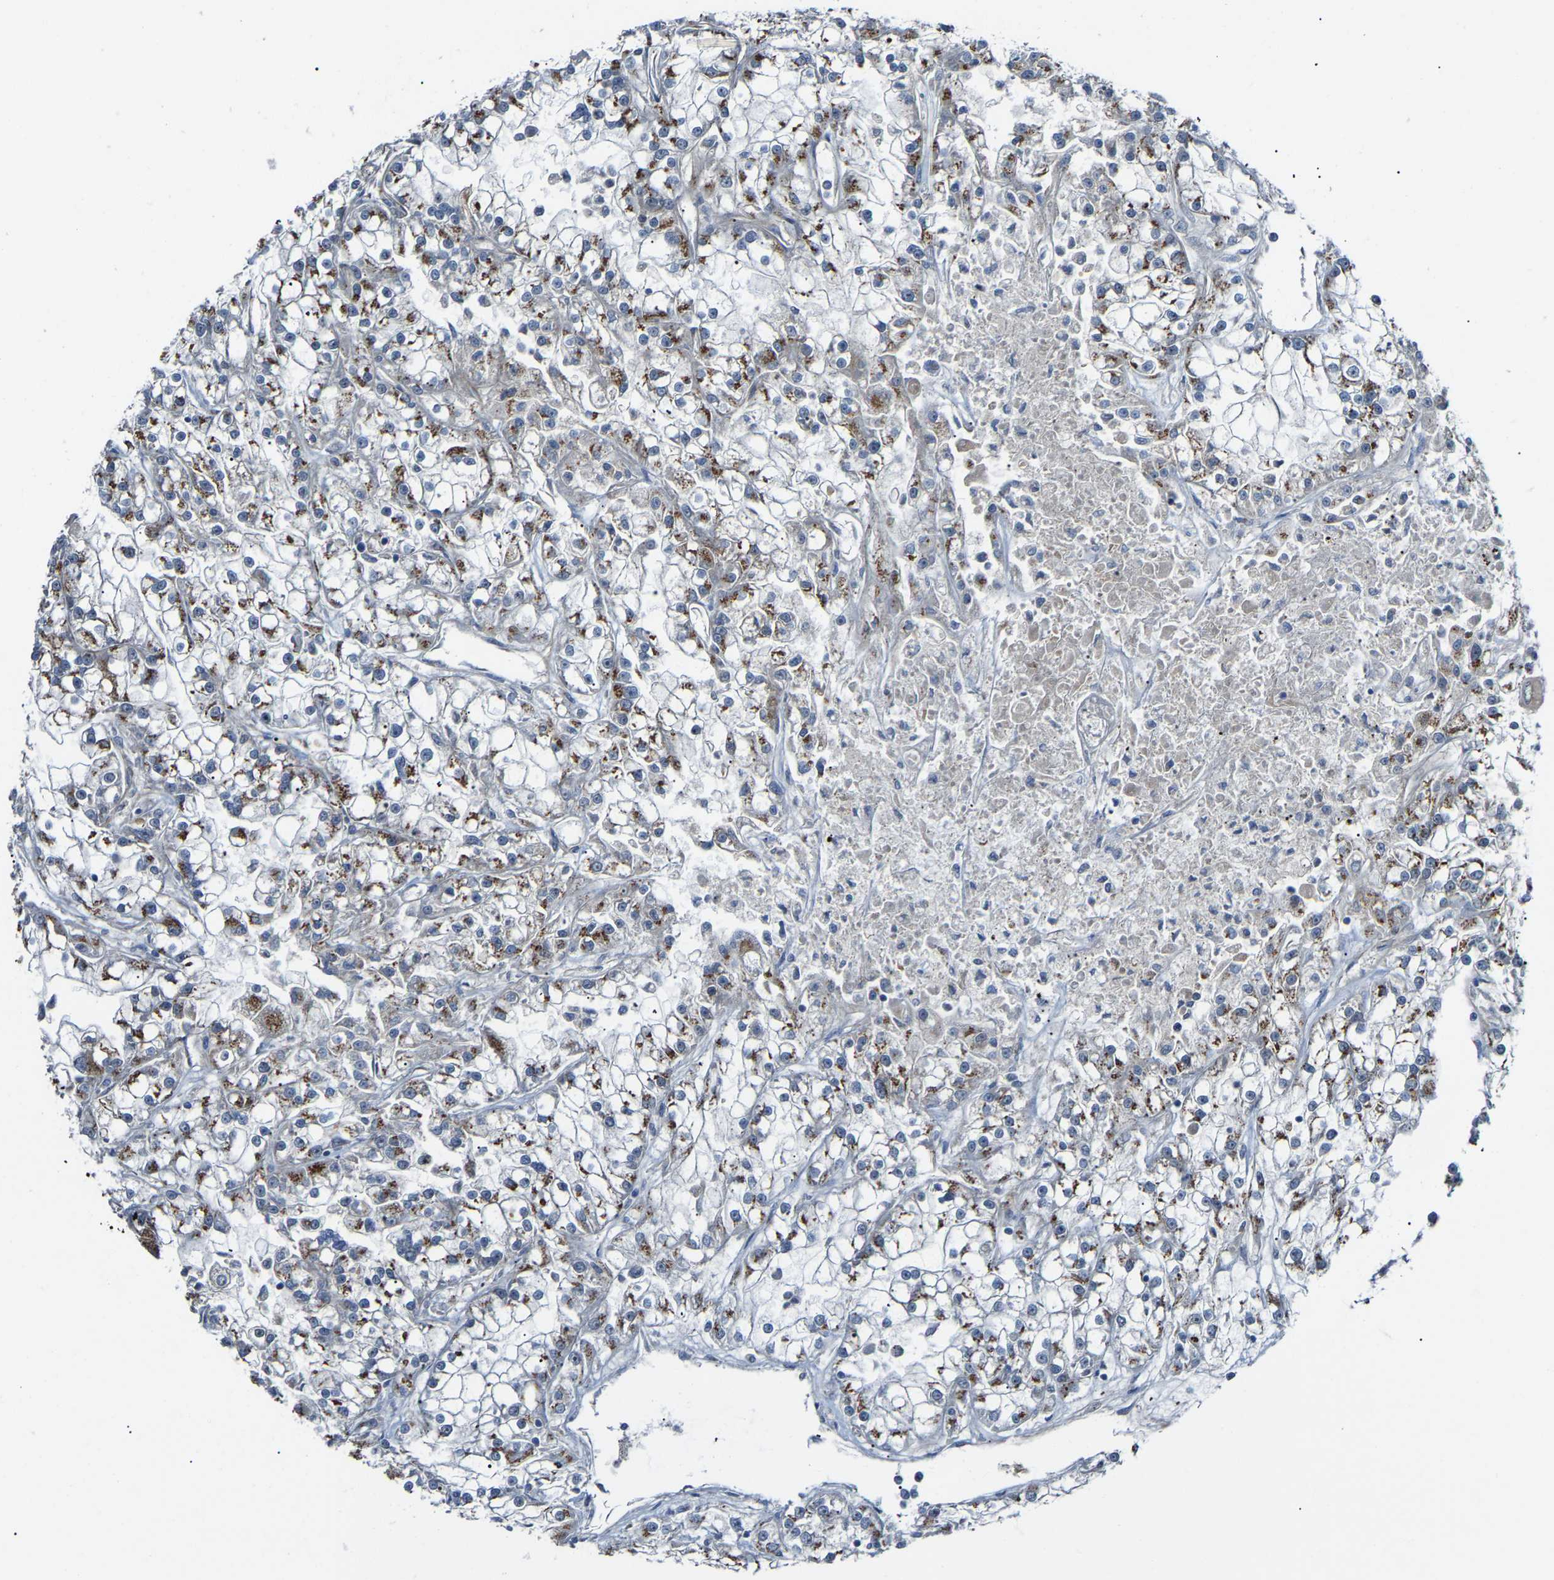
{"staining": {"intensity": "moderate", "quantity": "25%-75%", "location": "cytoplasmic/membranous"}, "tissue": "renal cancer", "cell_type": "Tumor cells", "image_type": "cancer", "snomed": [{"axis": "morphology", "description": "Adenocarcinoma, NOS"}, {"axis": "topography", "description": "Kidney"}], "caption": "High-magnification brightfield microscopy of renal cancer stained with DAB (3,3'-diaminobenzidine) (brown) and counterstained with hematoxylin (blue). tumor cells exhibit moderate cytoplasmic/membranous positivity is seen in approximately25%-75% of cells. The staining was performed using DAB to visualize the protein expression in brown, while the nuclei were stained in blue with hematoxylin (Magnification: 20x).", "gene": "CANT1", "patient": {"sex": "female", "age": 52}}